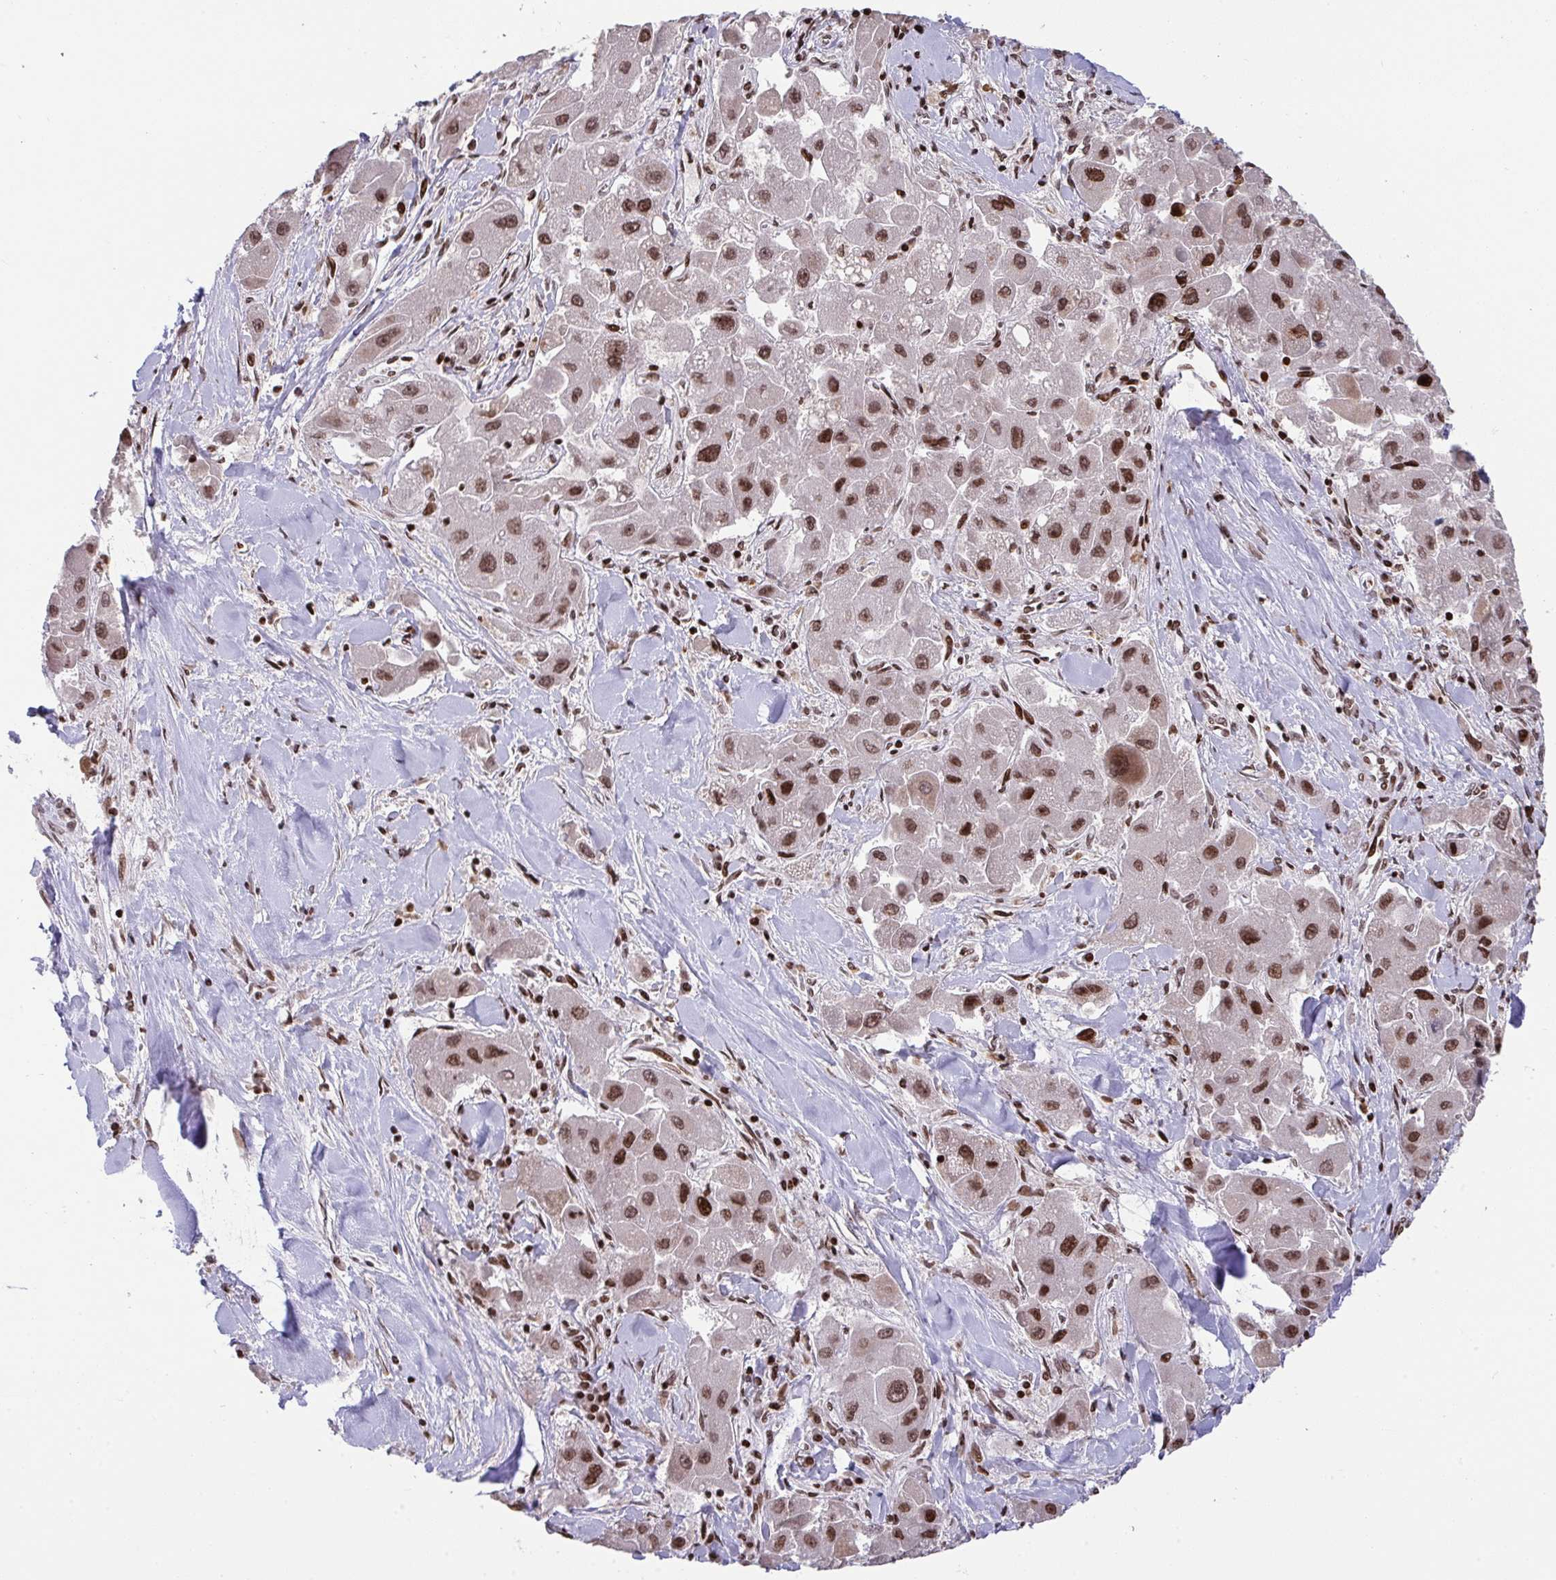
{"staining": {"intensity": "moderate", "quantity": ">75%", "location": "nuclear"}, "tissue": "liver cancer", "cell_type": "Tumor cells", "image_type": "cancer", "snomed": [{"axis": "morphology", "description": "Carcinoma, Hepatocellular, NOS"}, {"axis": "topography", "description": "Liver"}], "caption": "This photomicrograph exhibits IHC staining of liver cancer (hepatocellular carcinoma), with medium moderate nuclear expression in about >75% of tumor cells.", "gene": "NIP7", "patient": {"sex": "male", "age": 24}}